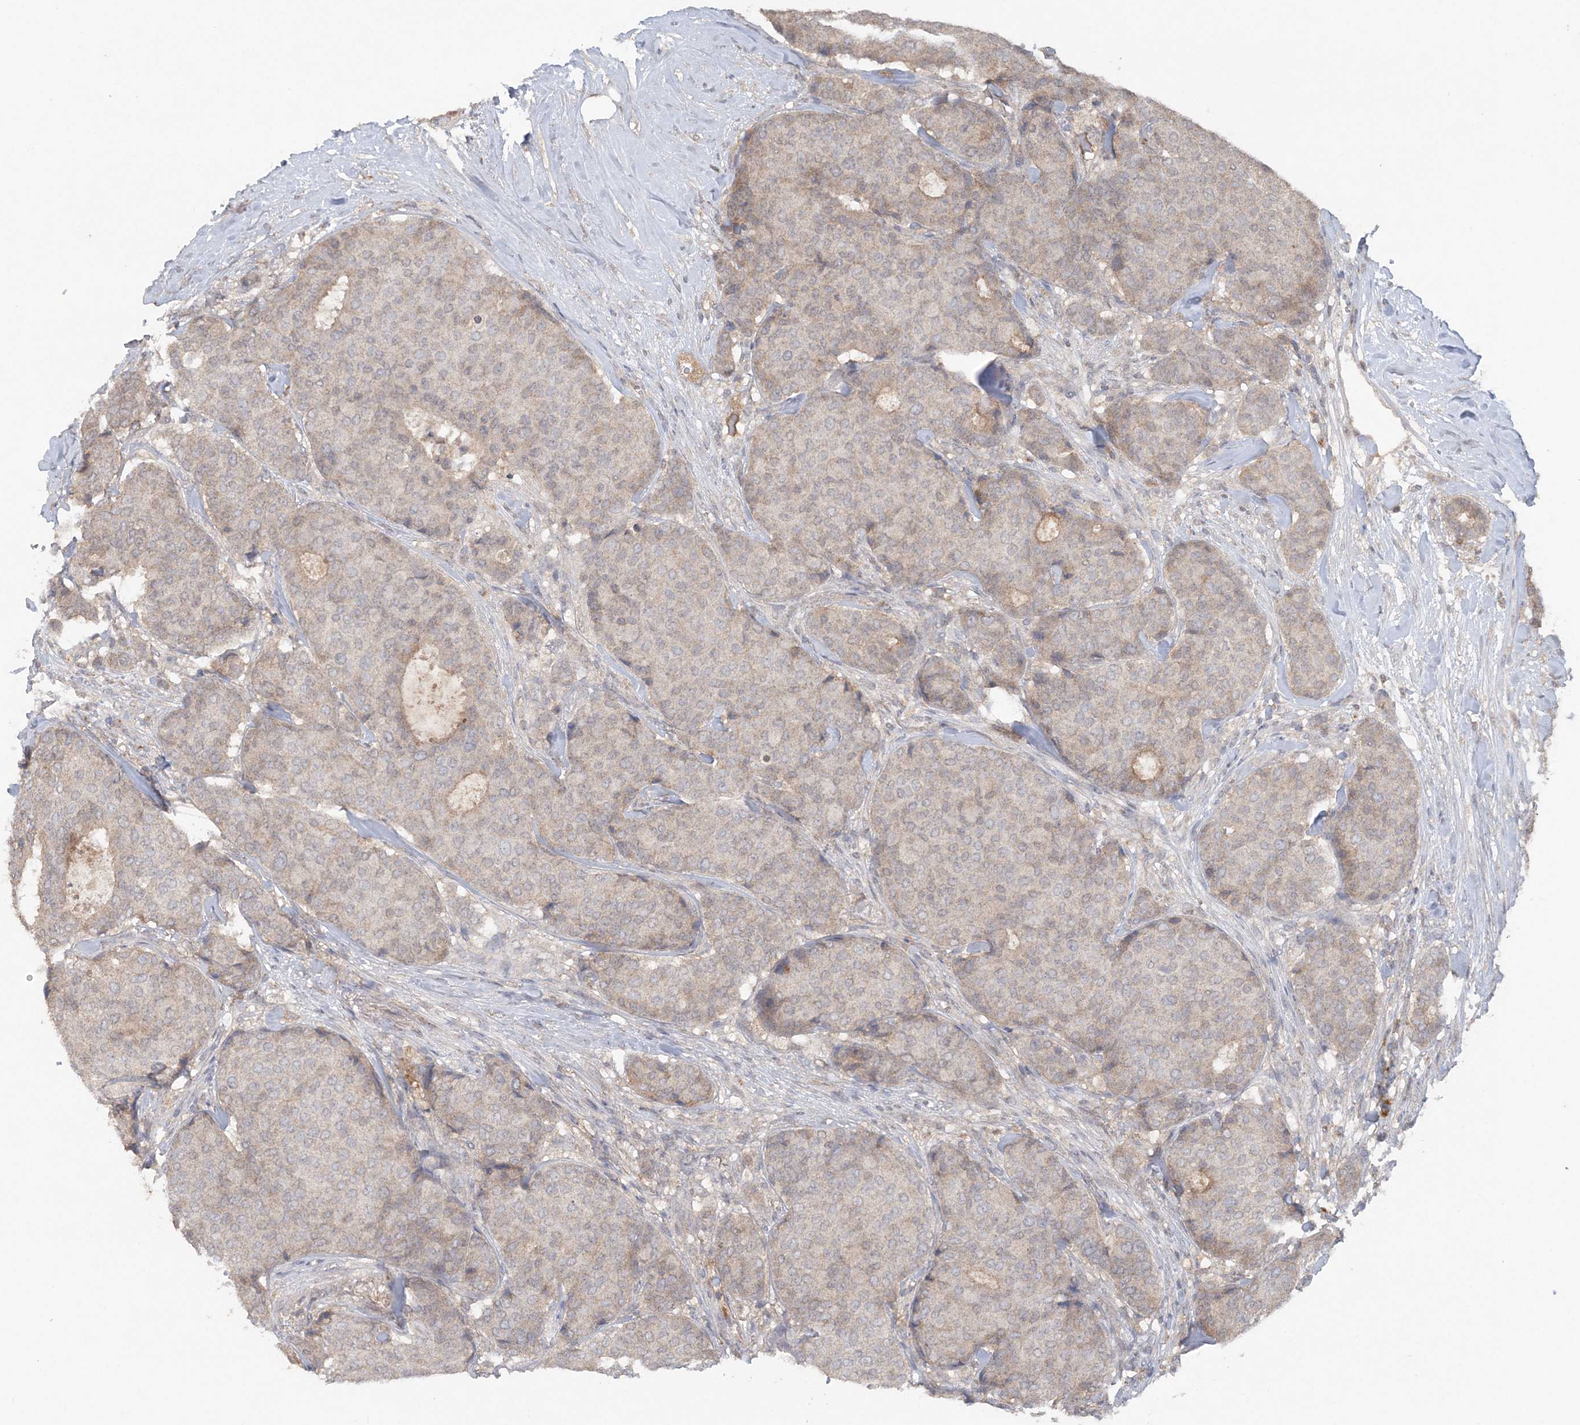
{"staining": {"intensity": "weak", "quantity": "<25%", "location": "cytoplasmic/membranous"}, "tissue": "breast cancer", "cell_type": "Tumor cells", "image_type": "cancer", "snomed": [{"axis": "morphology", "description": "Duct carcinoma"}, {"axis": "topography", "description": "Breast"}], "caption": "Immunohistochemistry histopathology image of neoplastic tissue: human breast intraductal carcinoma stained with DAB reveals no significant protein expression in tumor cells.", "gene": "C1RL", "patient": {"sex": "female", "age": 75}}